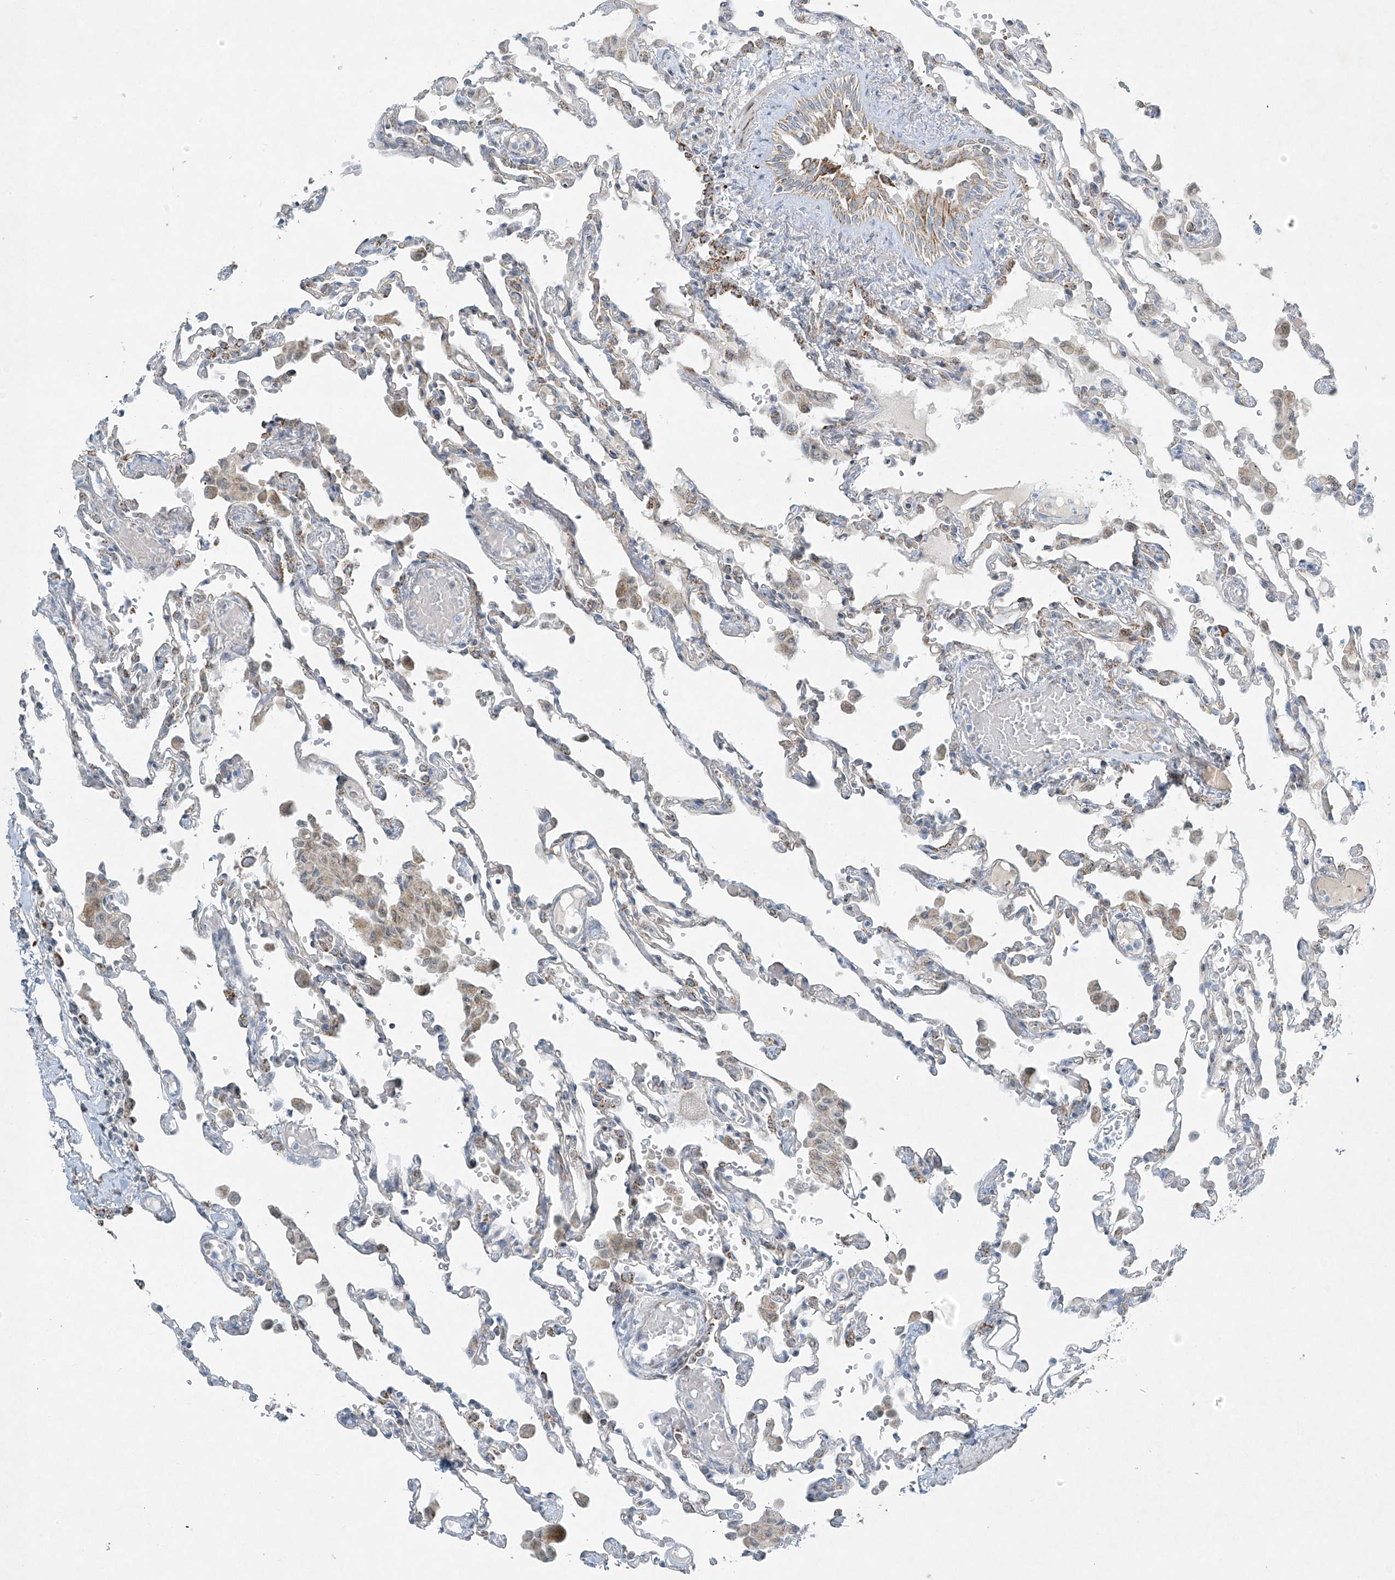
{"staining": {"intensity": "moderate", "quantity": "<25%", "location": "cytoplasmic/membranous"}, "tissue": "lung", "cell_type": "Alveolar cells", "image_type": "normal", "snomed": [{"axis": "morphology", "description": "Normal tissue, NOS"}, {"axis": "topography", "description": "Bronchus"}, {"axis": "topography", "description": "Lung"}], "caption": "A photomicrograph of human lung stained for a protein demonstrates moderate cytoplasmic/membranous brown staining in alveolar cells. The protein of interest is stained brown, and the nuclei are stained in blue (DAB IHC with brightfield microscopy, high magnification).", "gene": "SMDT1", "patient": {"sex": "female", "age": 49}}